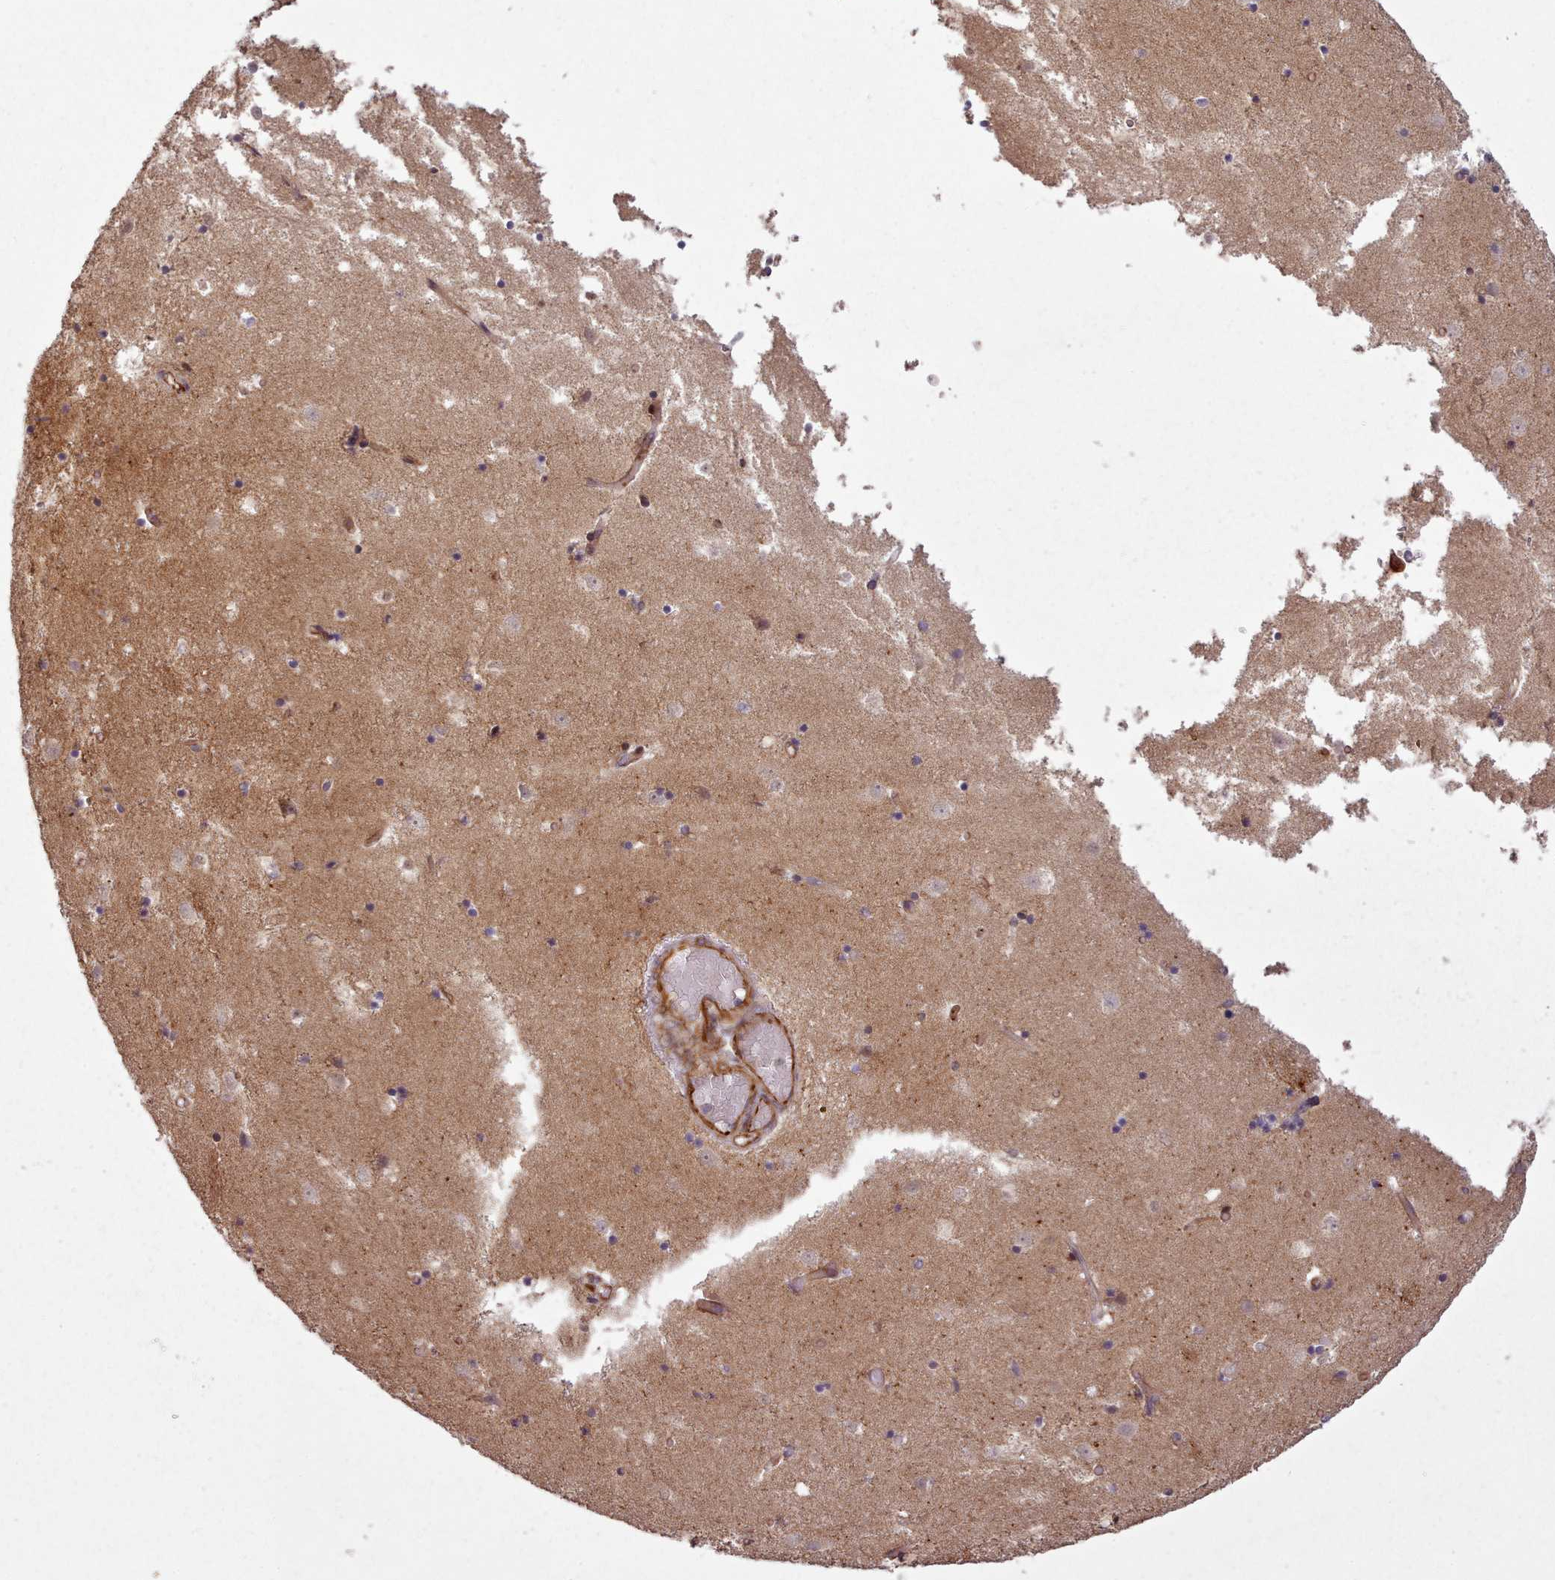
{"staining": {"intensity": "negative", "quantity": "none", "location": "none"}, "tissue": "caudate", "cell_type": "Glial cells", "image_type": "normal", "snomed": [{"axis": "morphology", "description": "Normal tissue, NOS"}, {"axis": "topography", "description": "Lateral ventricle wall"}], "caption": "Glial cells are negative for brown protein staining in unremarkable caudate. Brightfield microscopy of immunohistochemistry (IHC) stained with DAB (3,3'-diaminobenzidine) (brown) and hematoxylin (blue), captured at high magnification.", "gene": "GBGT1", "patient": {"sex": "female", "age": 52}}